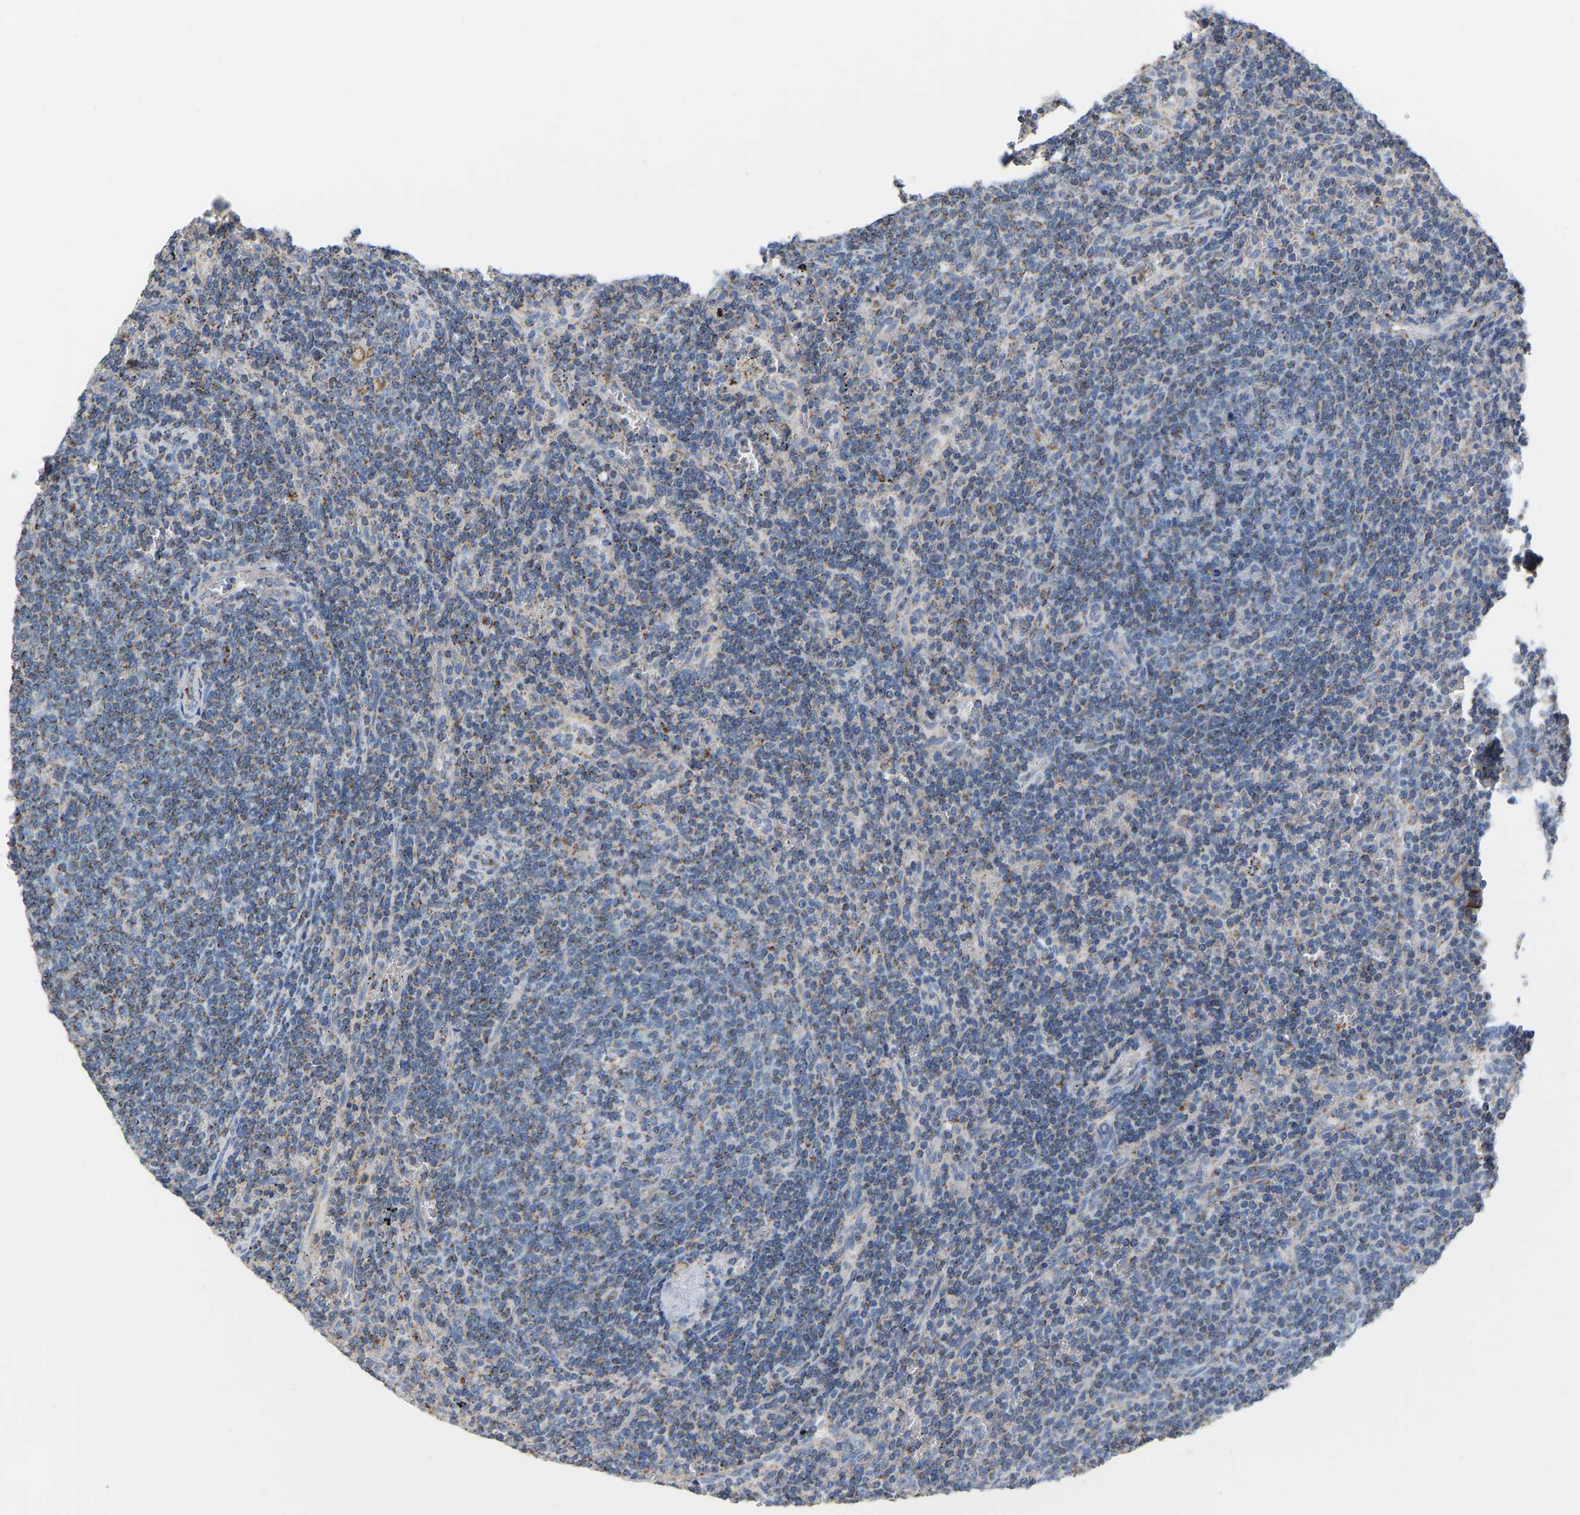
{"staining": {"intensity": "weak", "quantity": "25%-75%", "location": "cytoplasmic/membranous"}, "tissue": "lymphoma", "cell_type": "Tumor cells", "image_type": "cancer", "snomed": [{"axis": "morphology", "description": "Malignant lymphoma, non-Hodgkin's type, Low grade"}, {"axis": "topography", "description": "Spleen"}], "caption": "Malignant lymphoma, non-Hodgkin's type (low-grade) stained for a protein (brown) exhibits weak cytoplasmic/membranous positive positivity in approximately 25%-75% of tumor cells.", "gene": "CBLB", "patient": {"sex": "female", "age": 50}}